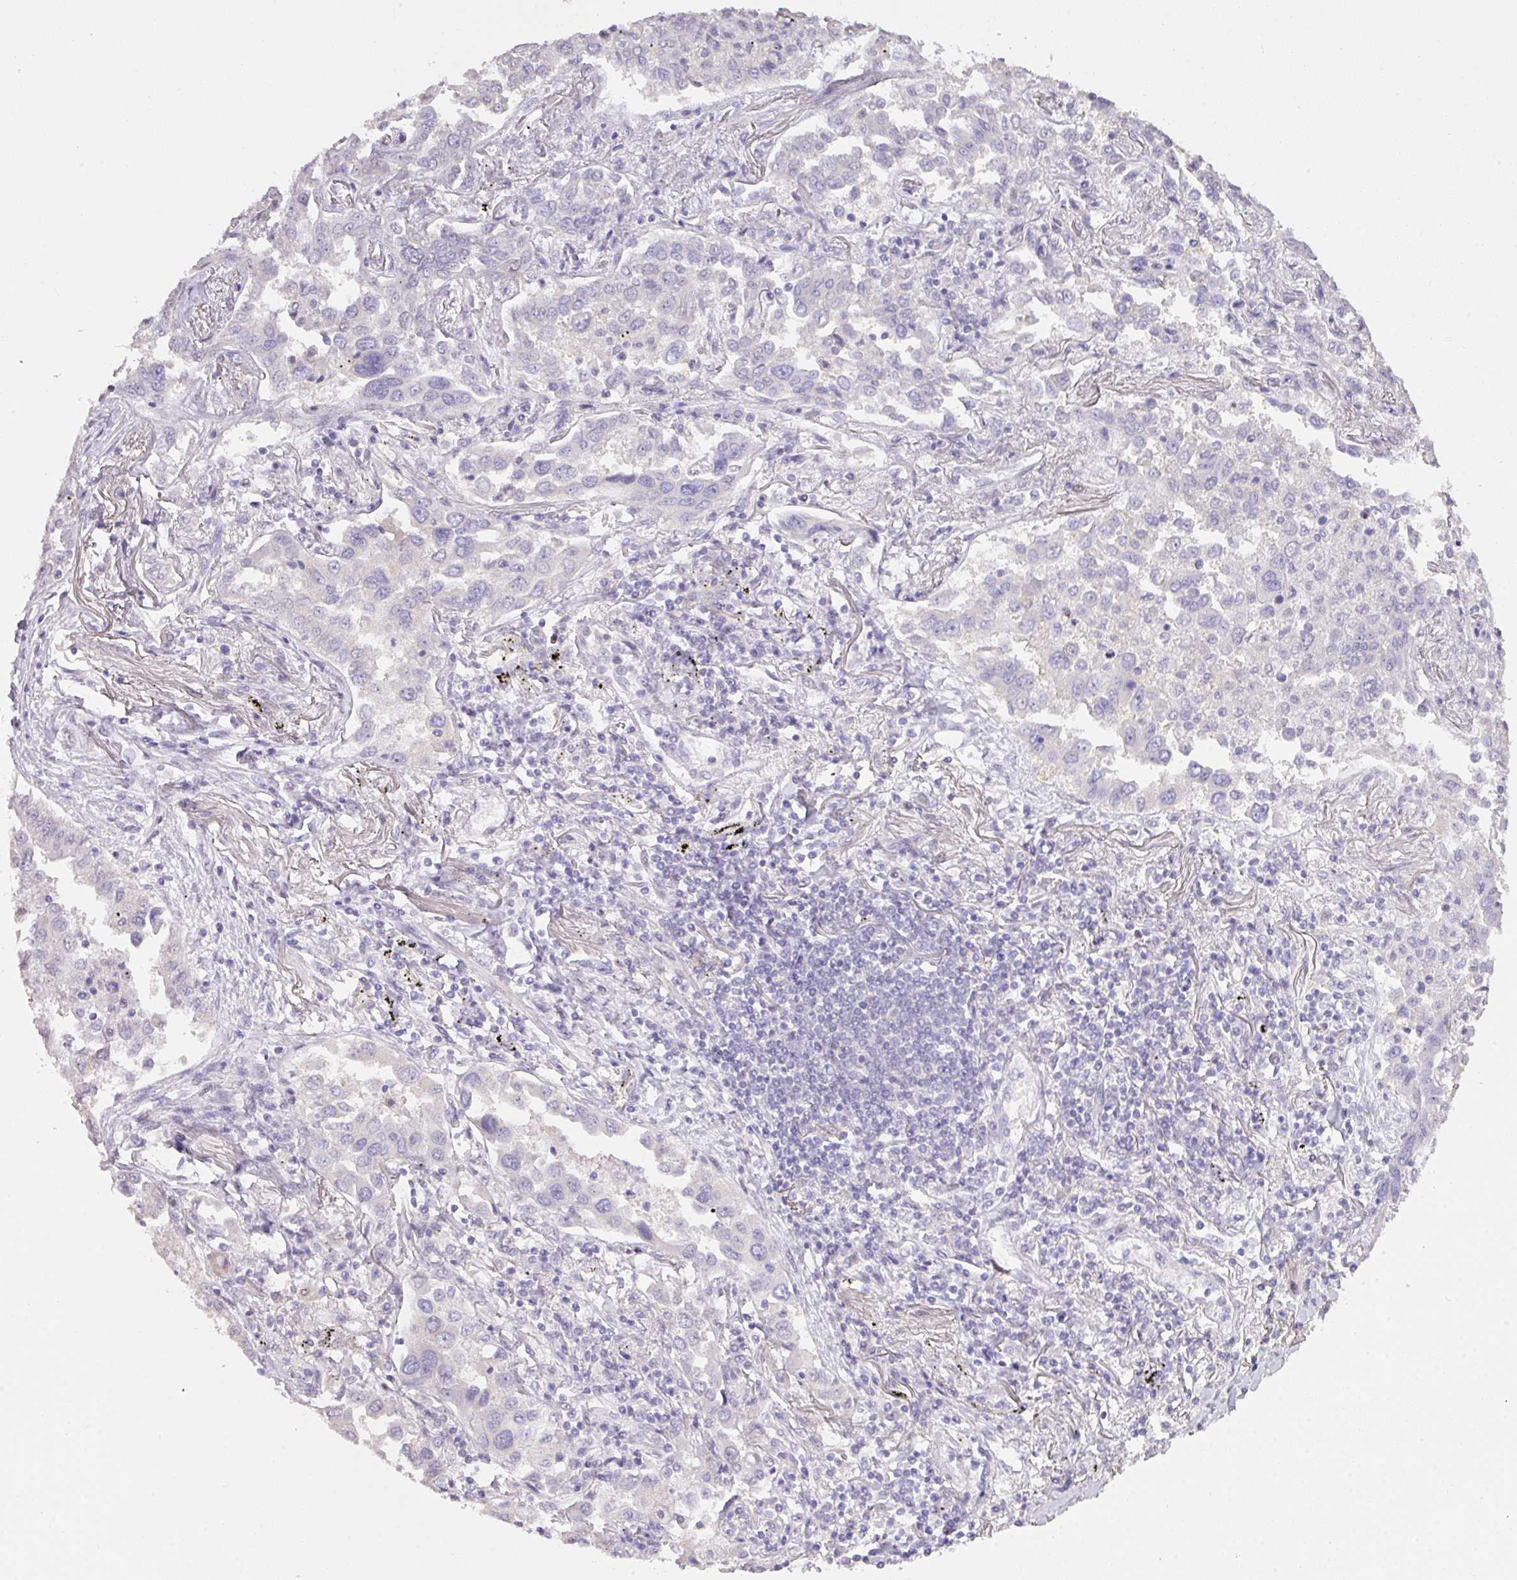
{"staining": {"intensity": "negative", "quantity": "none", "location": "none"}, "tissue": "lung cancer", "cell_type": "Tumor cells", "image_type": "cancer", "snomed": [{"axis": "morphology", "description": "Adenocarcinoma, NOS"}, {"axis": "topography", "description": "Lung"}], "caption": "Immunohistochemical staining of lung cancer (adenocarcinoma) reveals no significant staining in tumor cells. (DAB IHC visualized using brightfield microscopy, high magnification).", "gene": "ANKRD13B", "patient": {"sex": "male", "age": 67}}